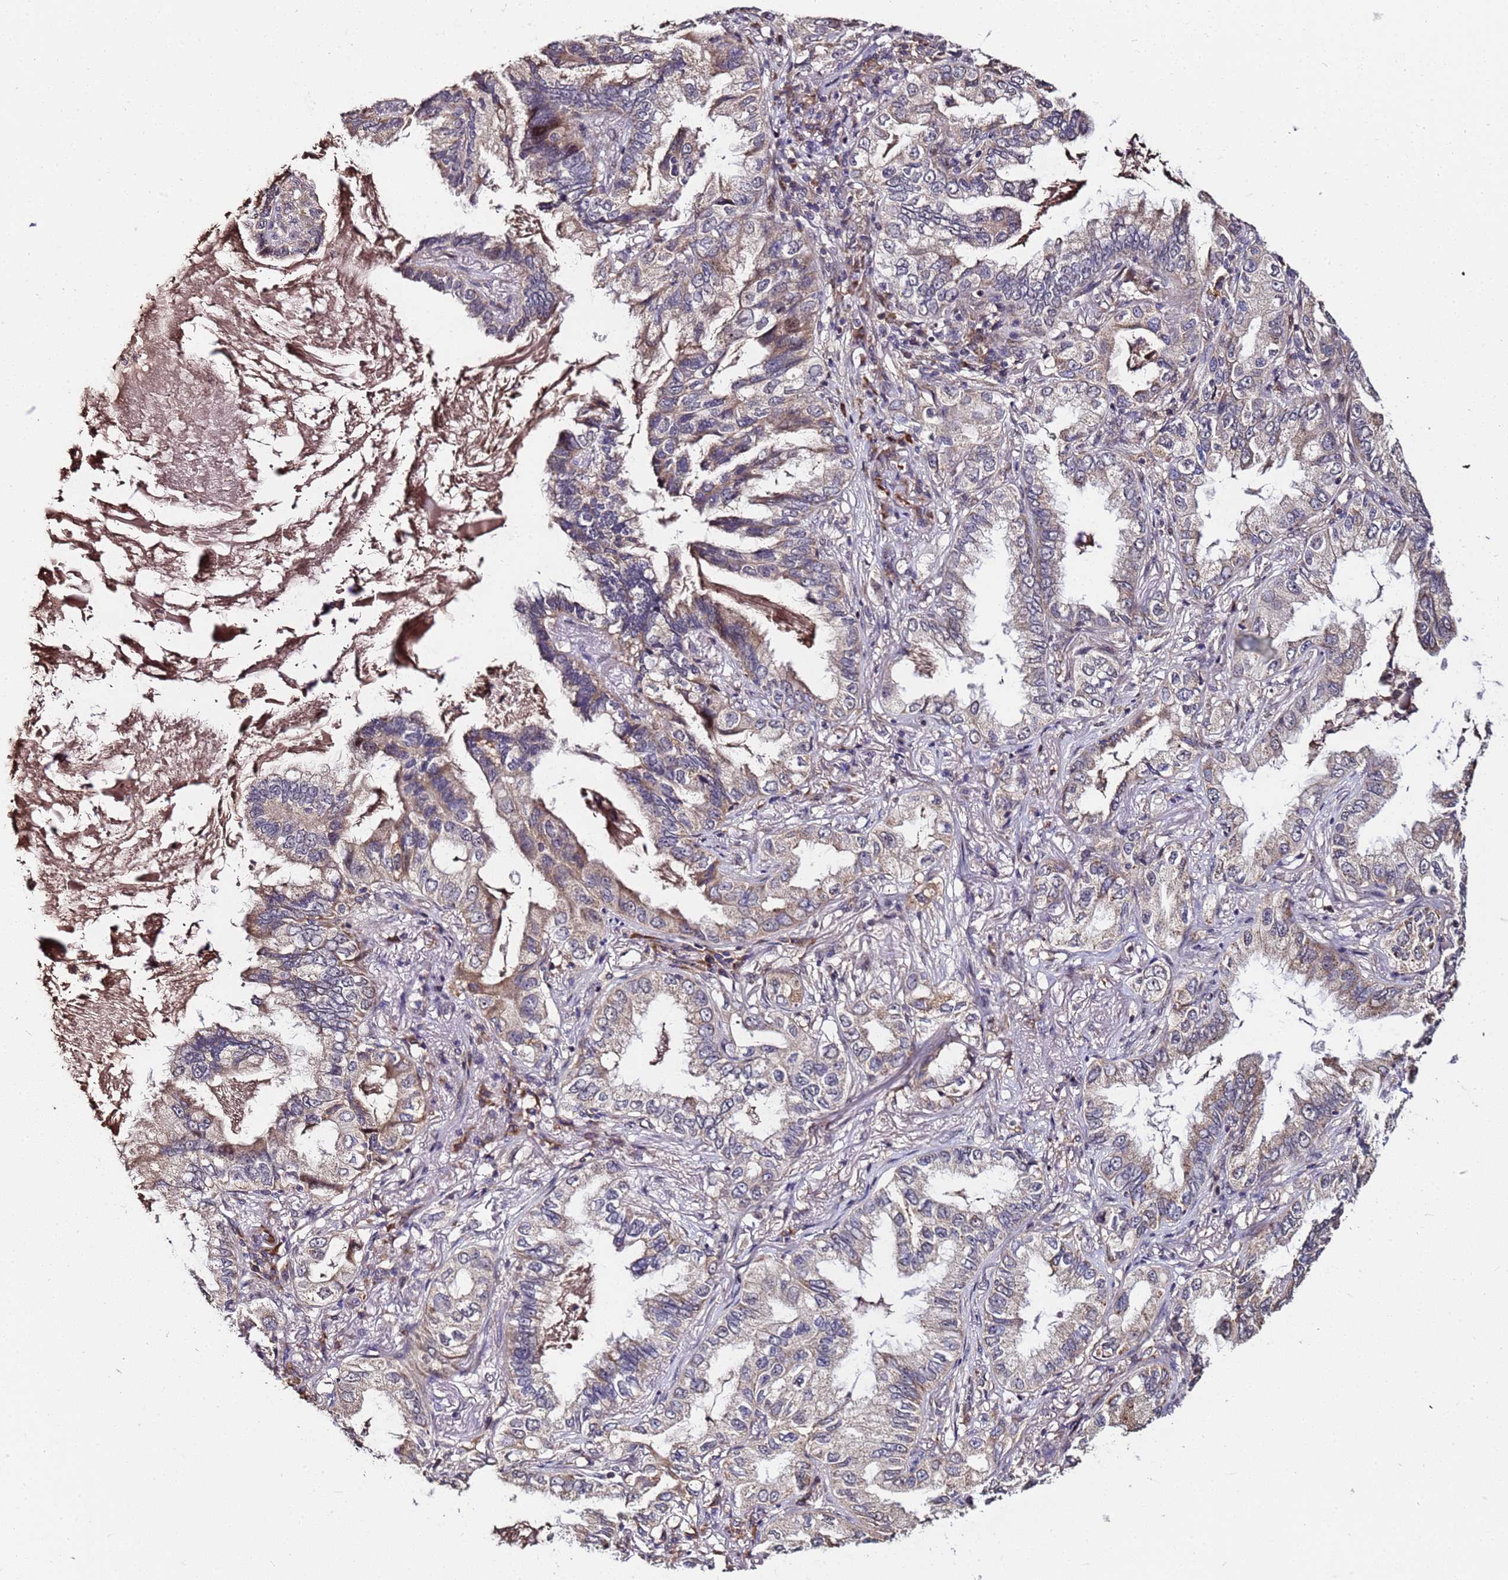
{"staining": {"intensity": "moderate", "quantity": "<25%", "location": "cytoplasmic/membranous,nuclear"}, "tissue": "lung cancer", "cell_type": "Tumor cells", "image_type": "cancer", "snomed": [{"axis": "morphology", "description": "Adenocarcinoma, NOS"}, {"axis": "topography", "description": "Lung"}], "caption": "Brown immunohistochemical staining in adenocarcinoma (lung) exhibits moderate cytoplasmic/membranous and nuclear positivity in about <25% of tumor cells. The protein of interest is stained brown, and the nuclei are stained in blue (DAB (3,3'-diaminobenzidine) IHC with brightfield microscopy, high magnification).", "gene": "WNK4", "patient": {"sex": "female", "age": 69}}